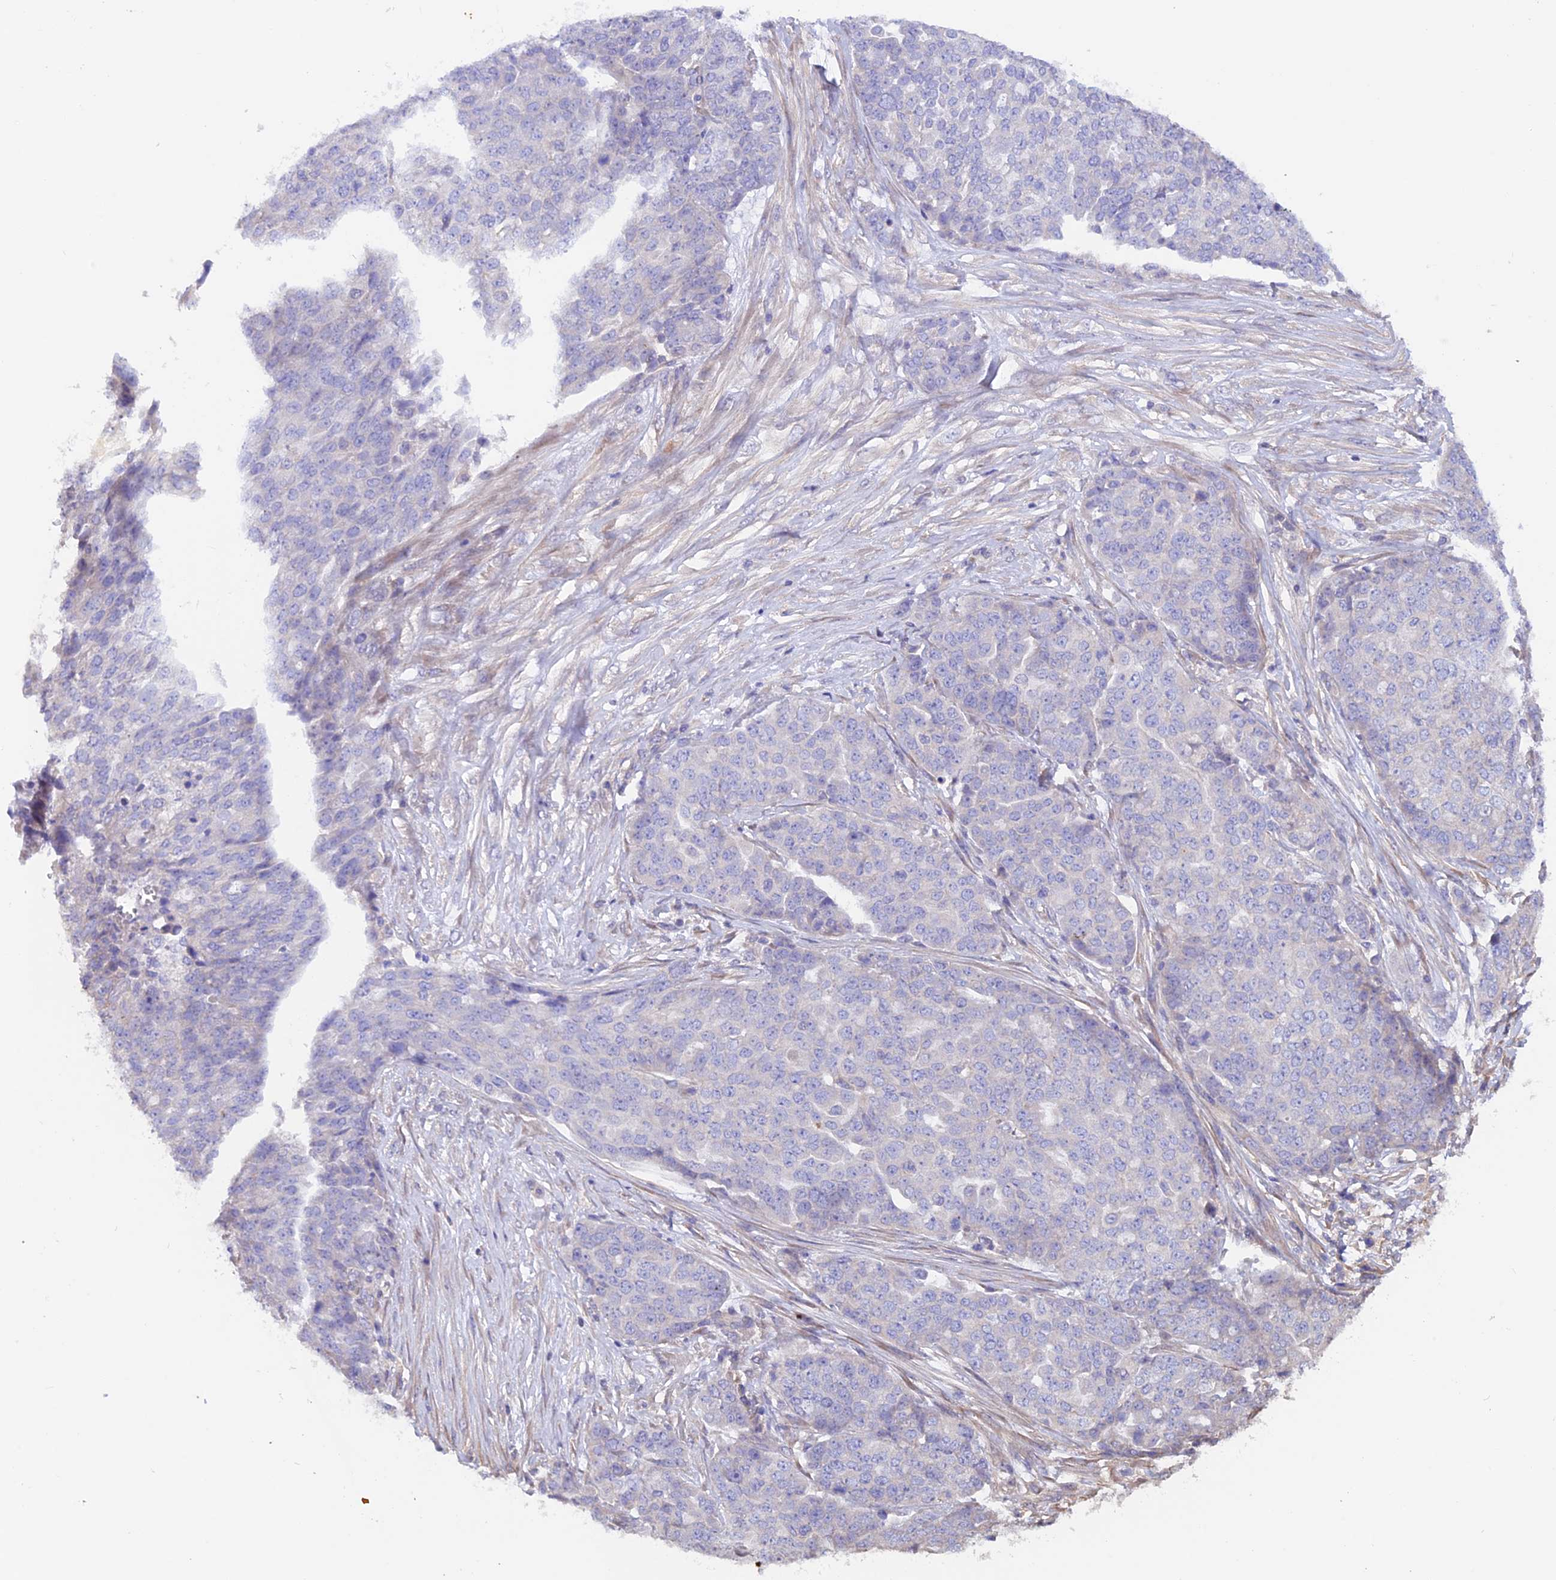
{"staining": {"intensity": "negative", "quantity": "none", "location": "none"}, "tissue": "ovarian cancer", "cell_type": "Tumor cells", "image_type": "cancer", "snomed": [{"axis": "morphology", "description": "Cystadenocarcinoma, serous, NOS"}, {"axis": "topography", "description": "Soft tissue"}, {"axis": "topography", "description": "Ovary"}], "caption": "This is an IHC image of human ovarian serous cystadenocarcinoma. There is no staining in tumor cells.", "gene": "HYCC1", "patient": {"sex": "female", "age": 57}}